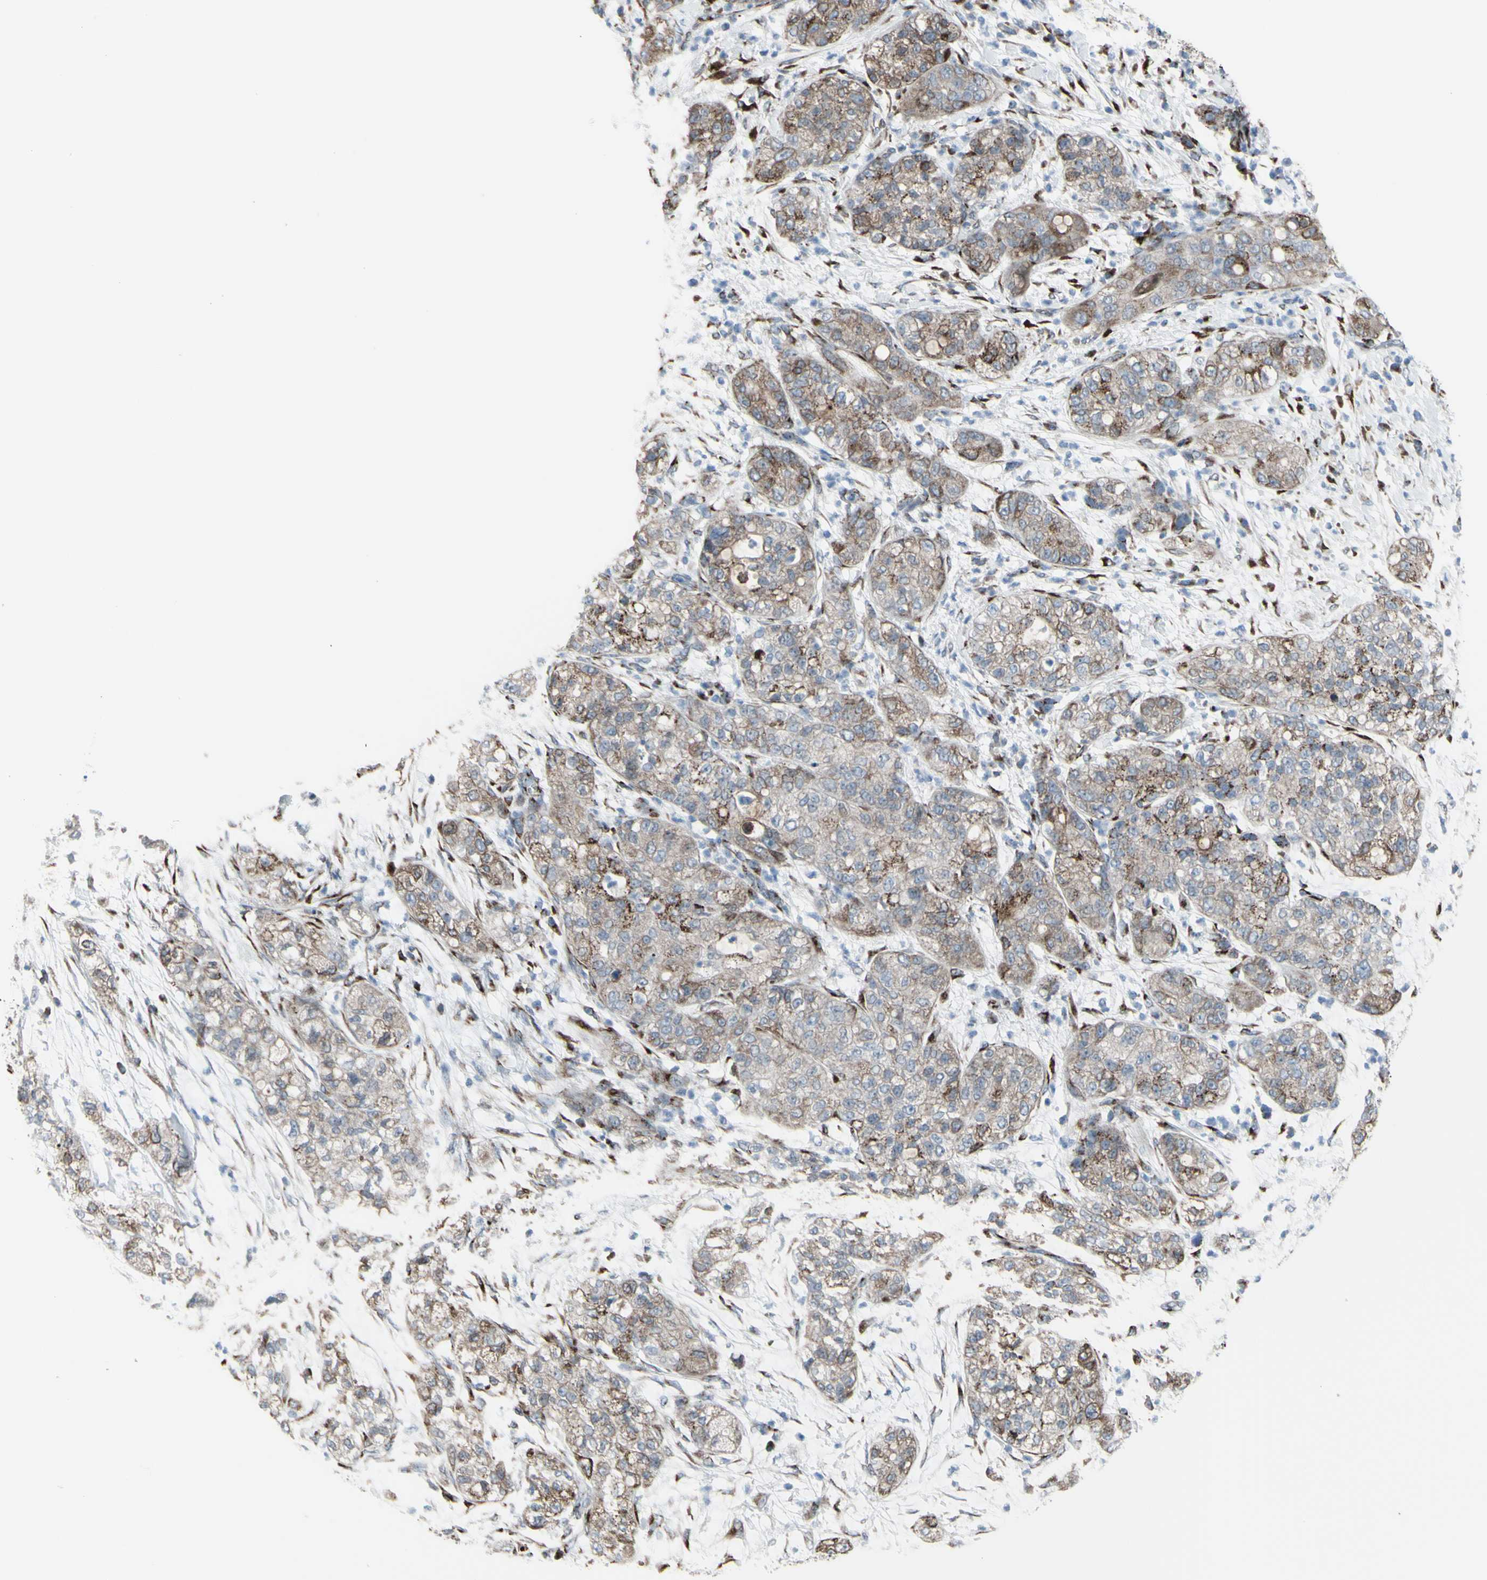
{"staining": {"intensity": "moderate", "quantity": ">75%", "location": "cytoplasmic/membranous"}, "tissue": "pancreatic cancer", "cell_type": "Tumor cells", "image_type": "cancer", "snomed": [{"axis": "morphology", "description": "Adenocarcinoma, NOS"}, {"axis": "topography", "description": "Pancreas"}], "caption": "Adenocarcinoma (pancreatic) stained with a protein marker displays moderate staining in tumor cells.", "gene": "GLG1", "patient": {"sex": "female", "age": 78}}